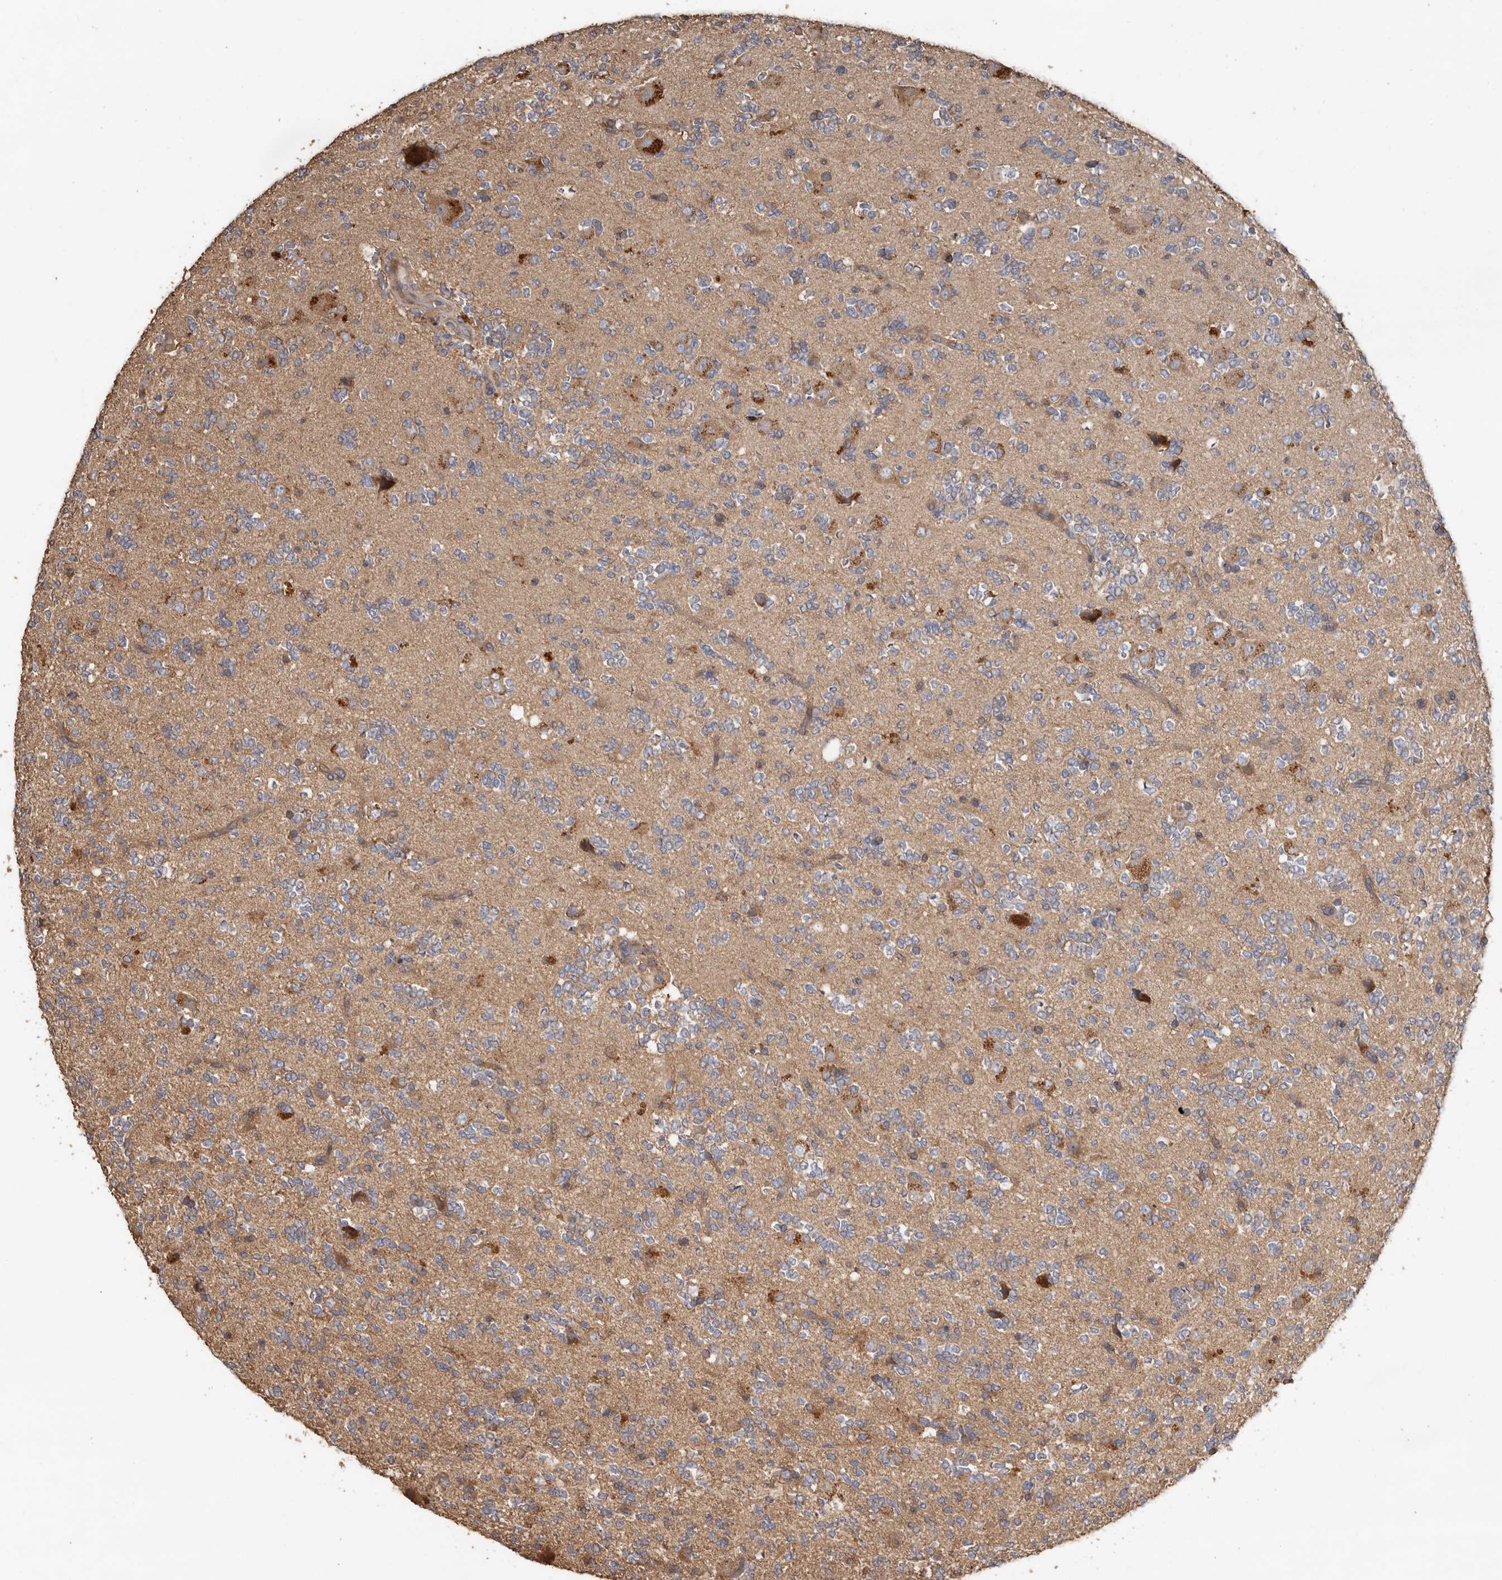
{"staining": {"intensity": "weak", "quantity": "25%-75%", "location": "cytoplasmic/membranous"}, "tissue": "glioma", "cell_type": "Tumor cells", "image_type": "cancer", "snomed": [{"axis": "morphology", "description": "Glioma, malignant, High grade"}, {"axis": "topography", "description": "Brain"}], "caption": "The image shows immunohistochemical staining of glioma. There is weak cytoplasmic/membranous expression is appreciated in approximately 25%-75% of tumor cells. Immunohistochemistry stains the protein in brown and the nuclei are stained blue.", "gene": "FLCN", "patient": {"sex": "female", "age": 62}}